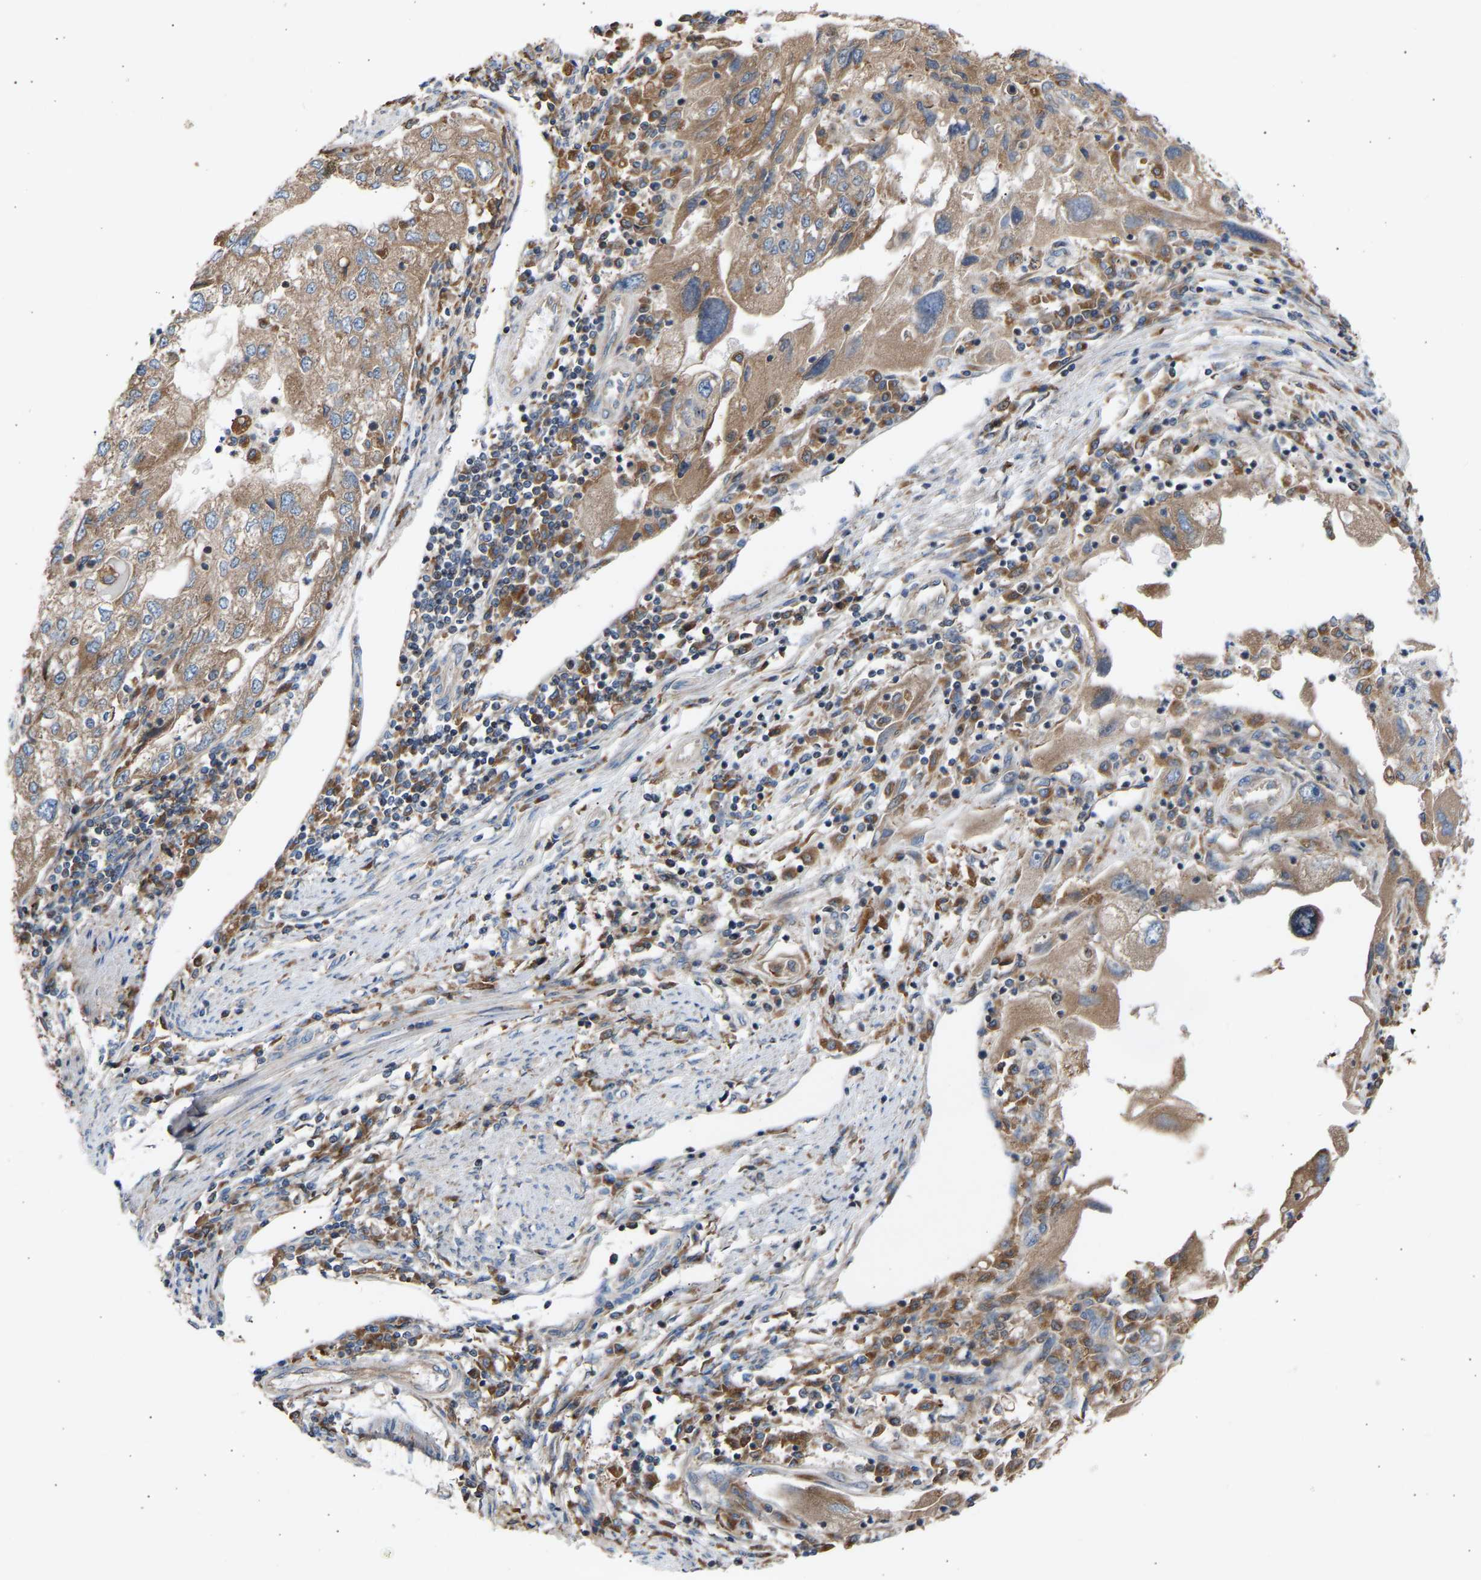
{"staining": {"intensity": "moderate", "quantity": ">75%", "location": "cytoplasmic/membranous"}, "tissue": "endometrial cancer", "cell_type": "Tumor cells", "image_type": "cancer", "snomed": [{"axis": "morphology", "description": "Adenocarcinoma, NOS"}, {"axis": "topography", "description": "Endometrium"}], "caption": "Immunohistochemical staining of human endometrial cancer (adenocarcinoma) displays medium levels of moderate cytoplasmic/membranous protein positivity in about >75% of tumor cells.", "gene": "GCN1", "patient": {"sex": "female", "age": 49}}